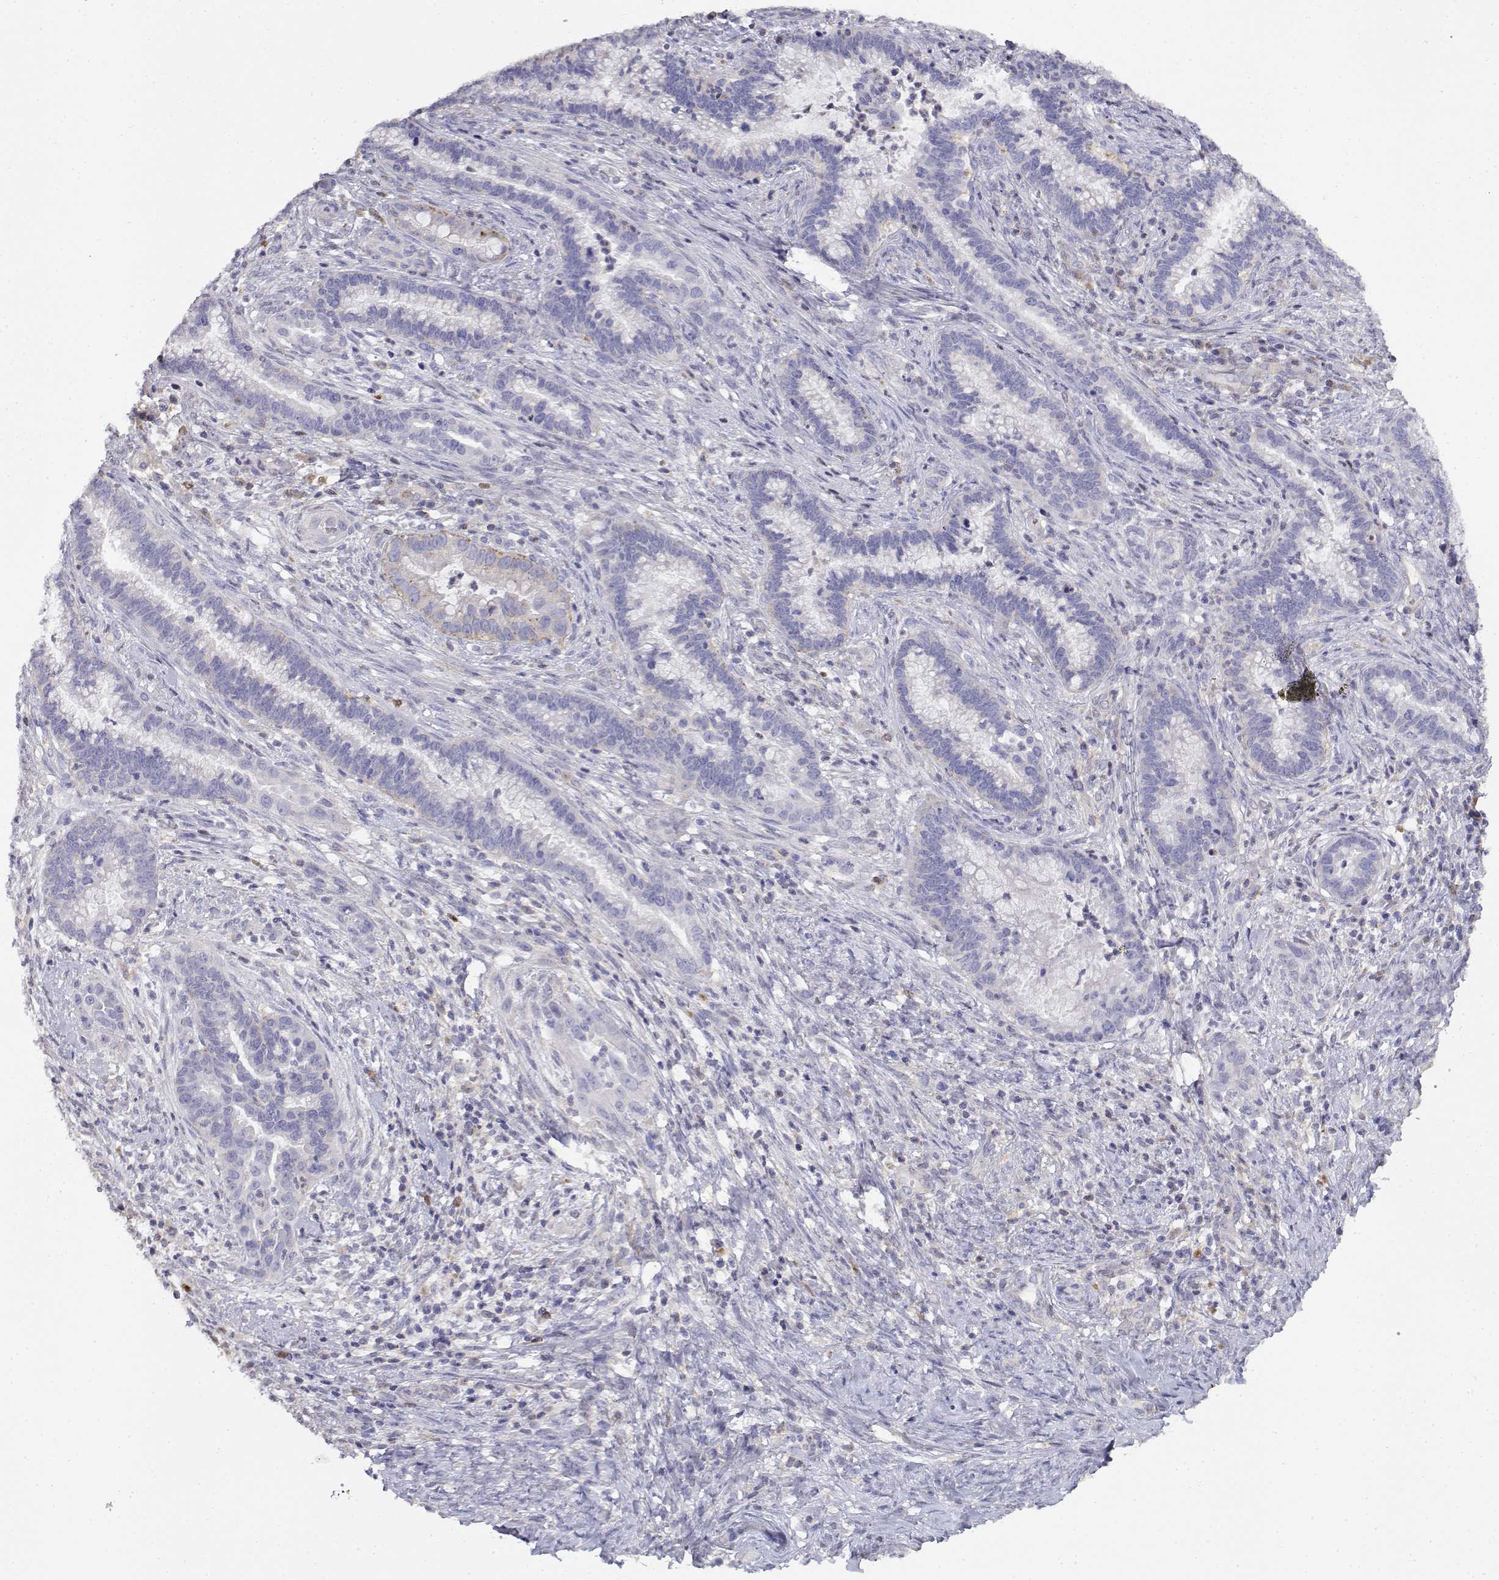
{"staining": {"intensity": "negative", "quantity": "none", "location": "none"}, "tissue": "cervical cancer", "cell_type": "Tumor cells", "image_type": "cancer", "snomed": [{"axis": "morphology", "description": "Adenocarcinoma, NOS"}, {"axis": "topography", "description": "Cervix"}], "caption": "A histopathology image of human adenocarcinoma (cervical) is negative for staining in tumor cells.", "gene": "ADA", "patient": {"sex": "female", "age": 45}}